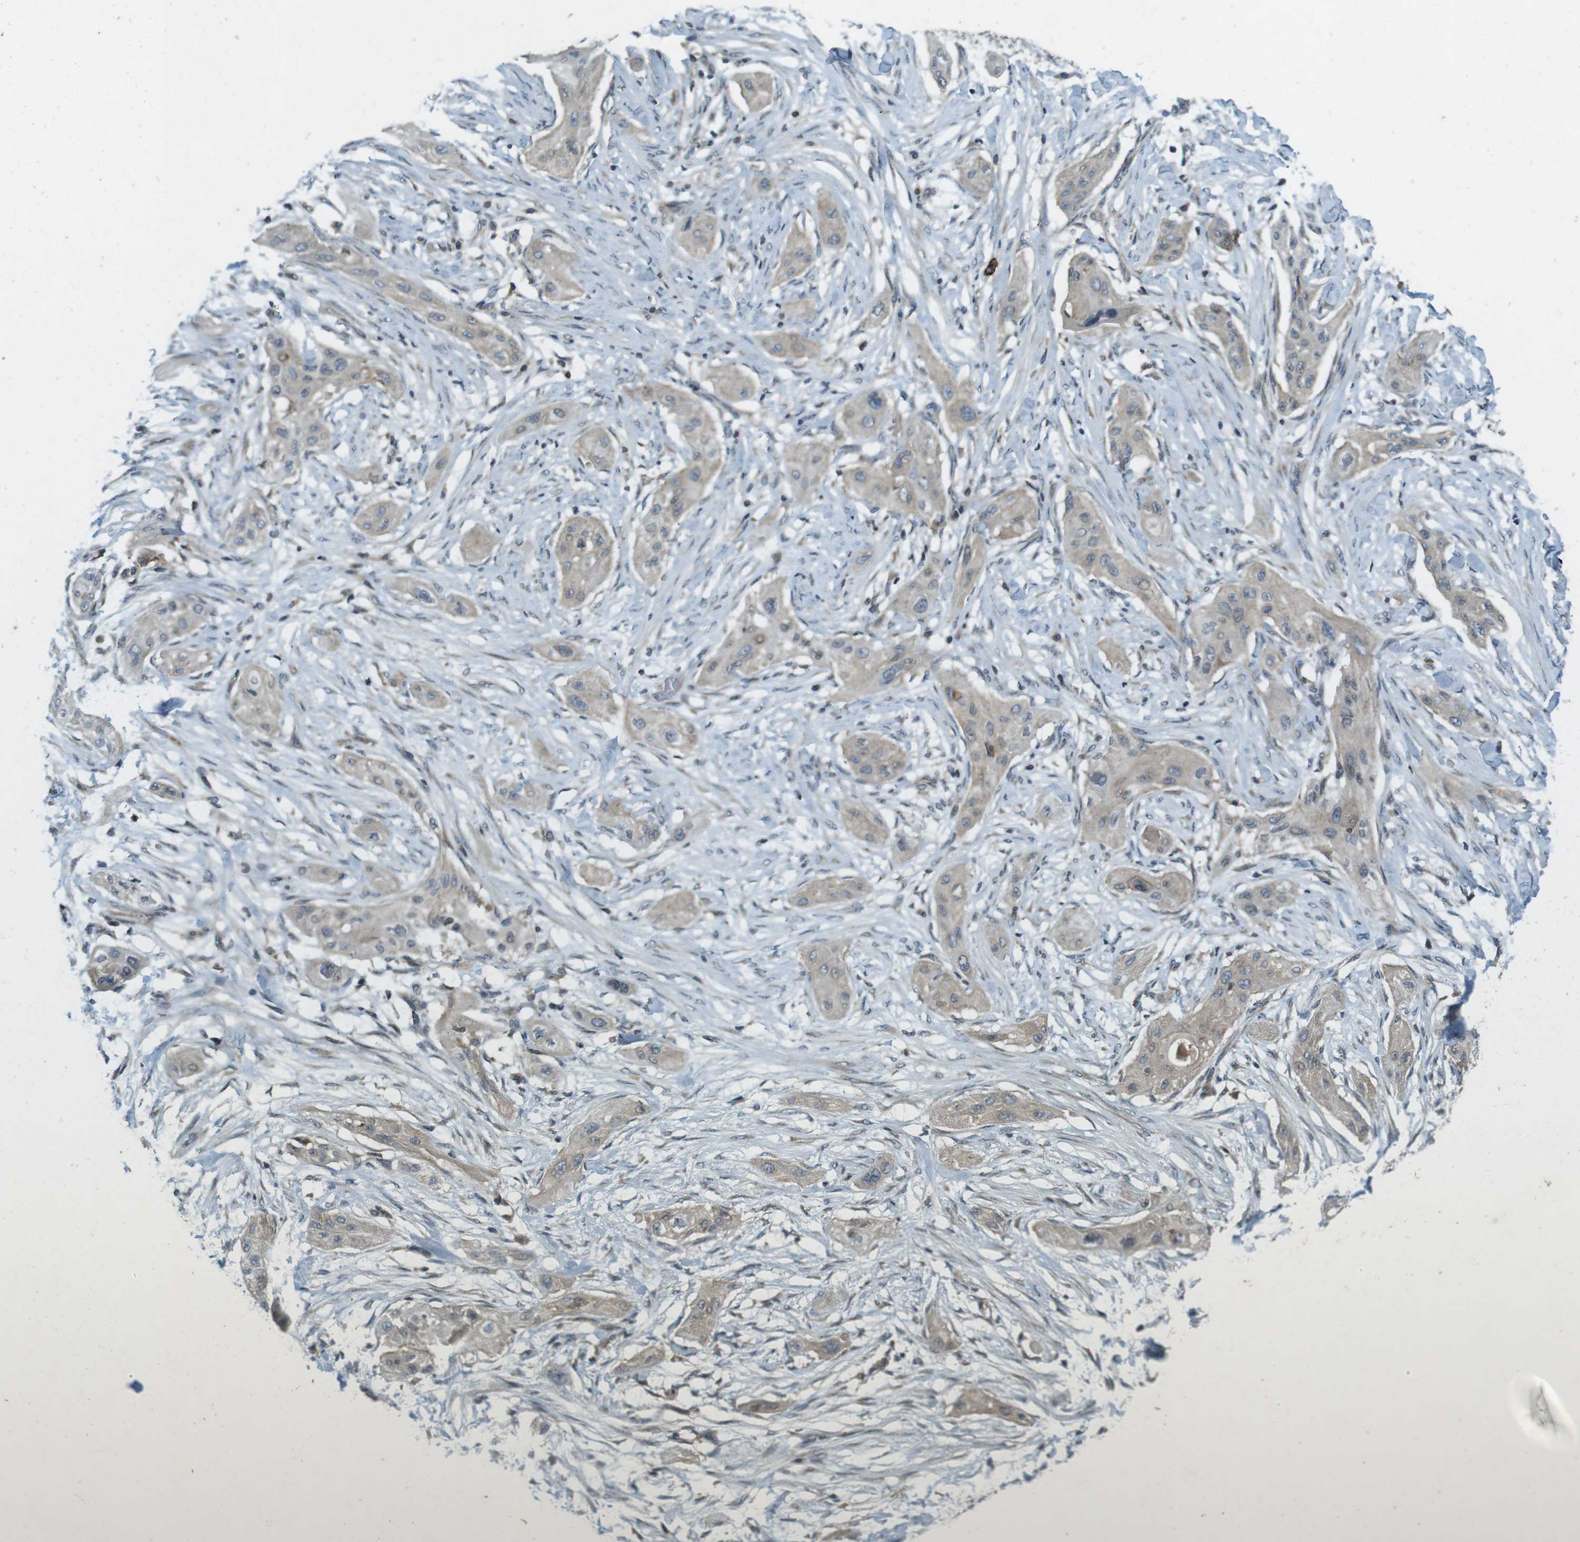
{"staining": {"intensity": "weak", "quantity": ">75%", "location": "cytoplasmic/membranous"}, "tissue": "lung cancer", "cell_type": "Tumor cells", "image_type": "cancer", "snomed": [{"axis": "morphology", "description": "Squamous cell carcinoma, NOS"}, {"axis": "topography", "description": "Lung"}], "caption": "This is an image of IHC staining of lung cancer (squamous cell carcinoma), which shows weak positivity in the cytoplasmic/membranous of tumor cells.", "gene": "ZYX", "patient": {"sex": "female", "age": 47}}